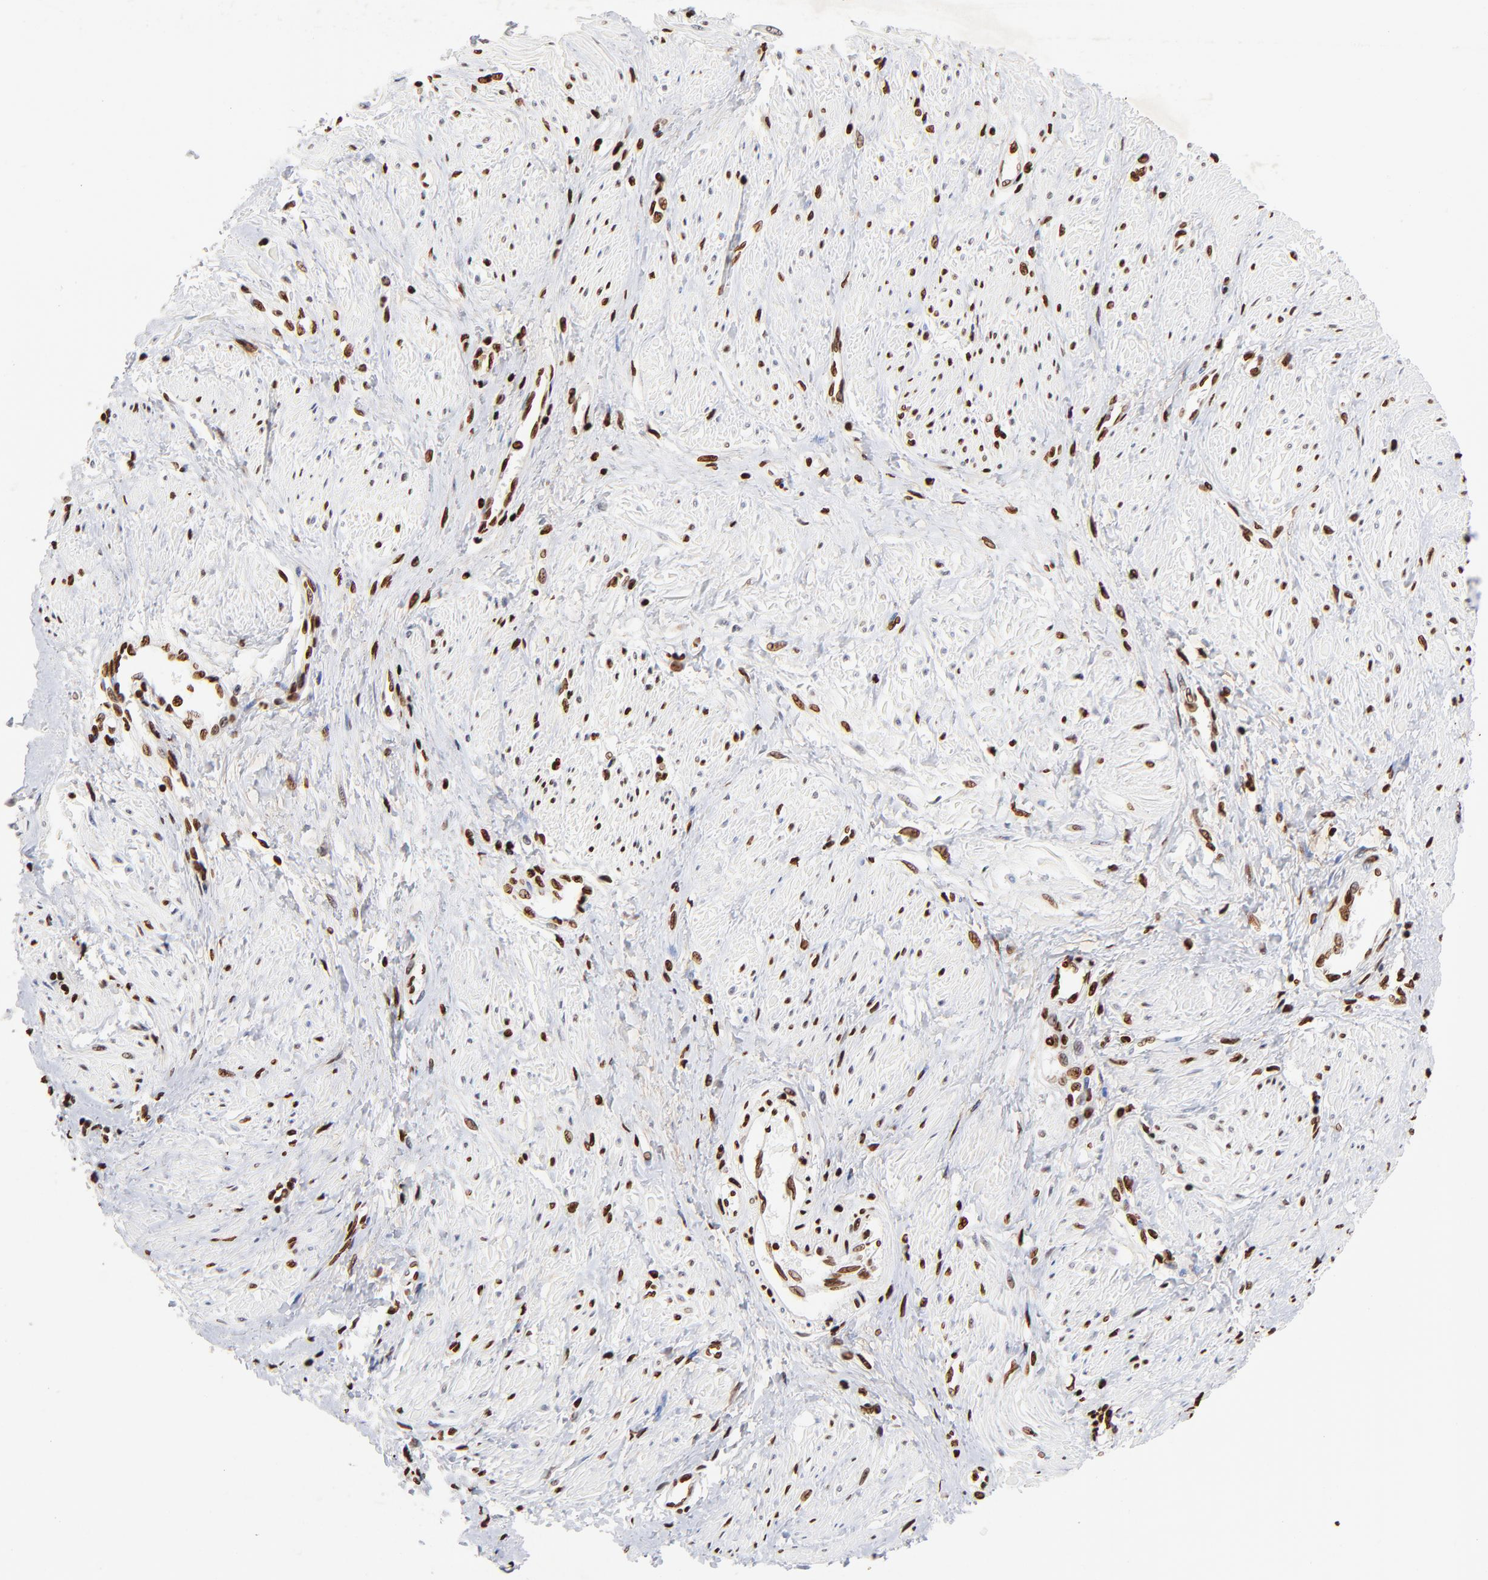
{"staining": {"intensity": "strong", "quantity": ">75%", "location": "nuclear"}, "tissue": "smooth muscle", "cell_type": "Smooth muscle cells", "image_type": "normal", "snomed": [{"axis": "morphology", "description": "Normal tissue, NOS"}, {"axis": "topography", "description": "Smooth muscle"}, {"axis": "topography", "description": "Uterus"}], "caption": "IHC (DAB (3,3'-diaminobenzidine)) staining of normal smooth muscle demonstrates strong nuclear protein expression in about >75% of smooth muscle cells. The staining was performed using DAB, with brown indicating positive protein expression. Nuclei are stained blue with hematoxylin.", "gene": "FBH1", "patient": {"sex": "female", "age": 39}}